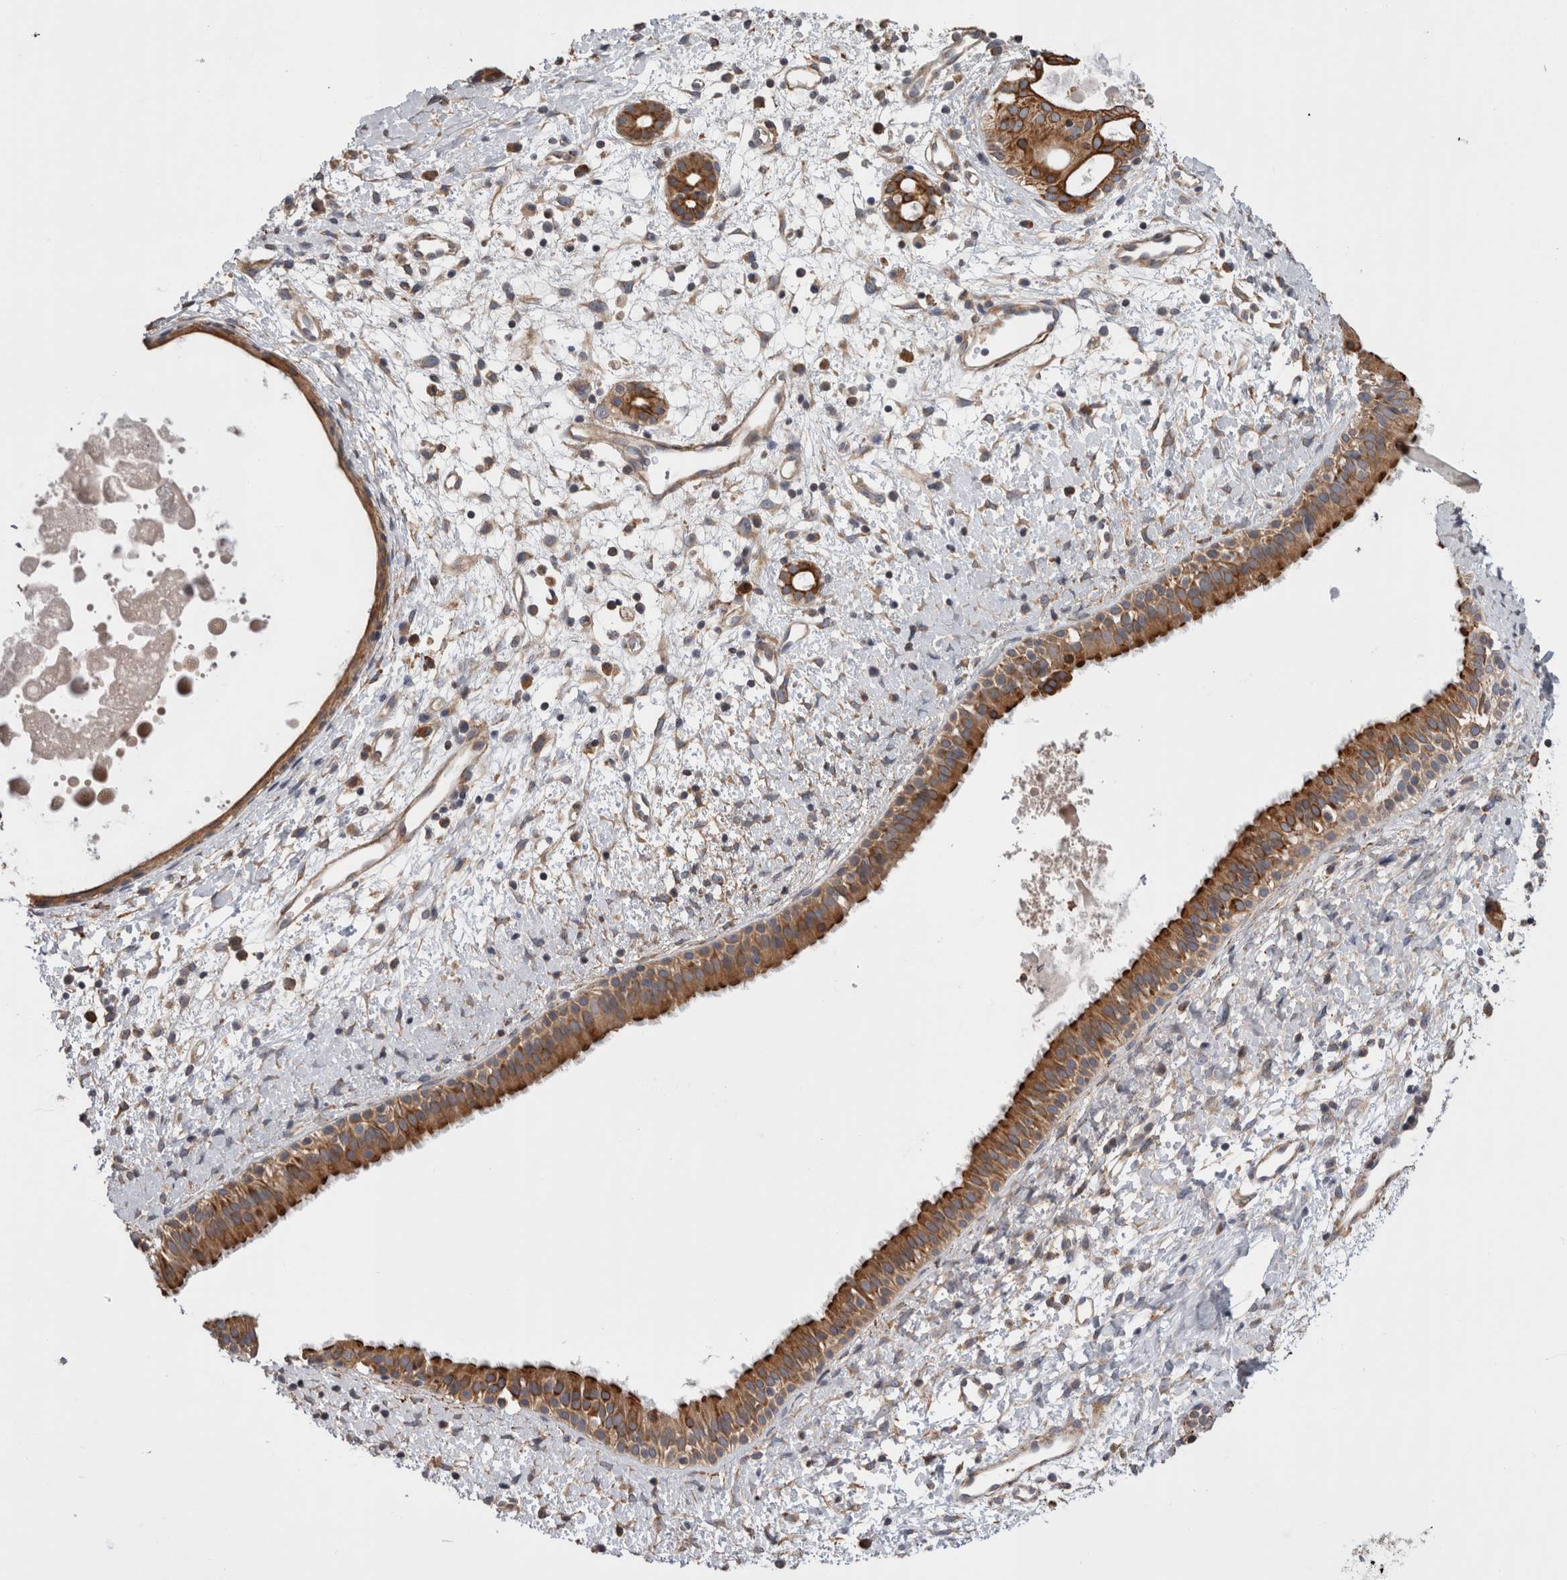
{"staining": {"intensity": "strong", "quantity": ">75%", "location": "cytoplasmic/membranous"}, "tissue": "nasopharynx", "cell_type": "Respiratory epithelial cells", "image_type": "normal", "snomed": [{"axis": "morphology", "description": "Normal tissue, NOS"}, {"axis": "topography", "description": "Nasopharynx"}], "caption": "Nasopharynx stained with DAB IHC shows high levels of strong cytoplasmic/membranous staining in about >75% of respiratory epithelial cells. Immunohistochemistry stains the protein of interest in brown and the nuclei are stained blue.", "gene": "SMAP2", "patient": {"sex": "male", "age": 22}}